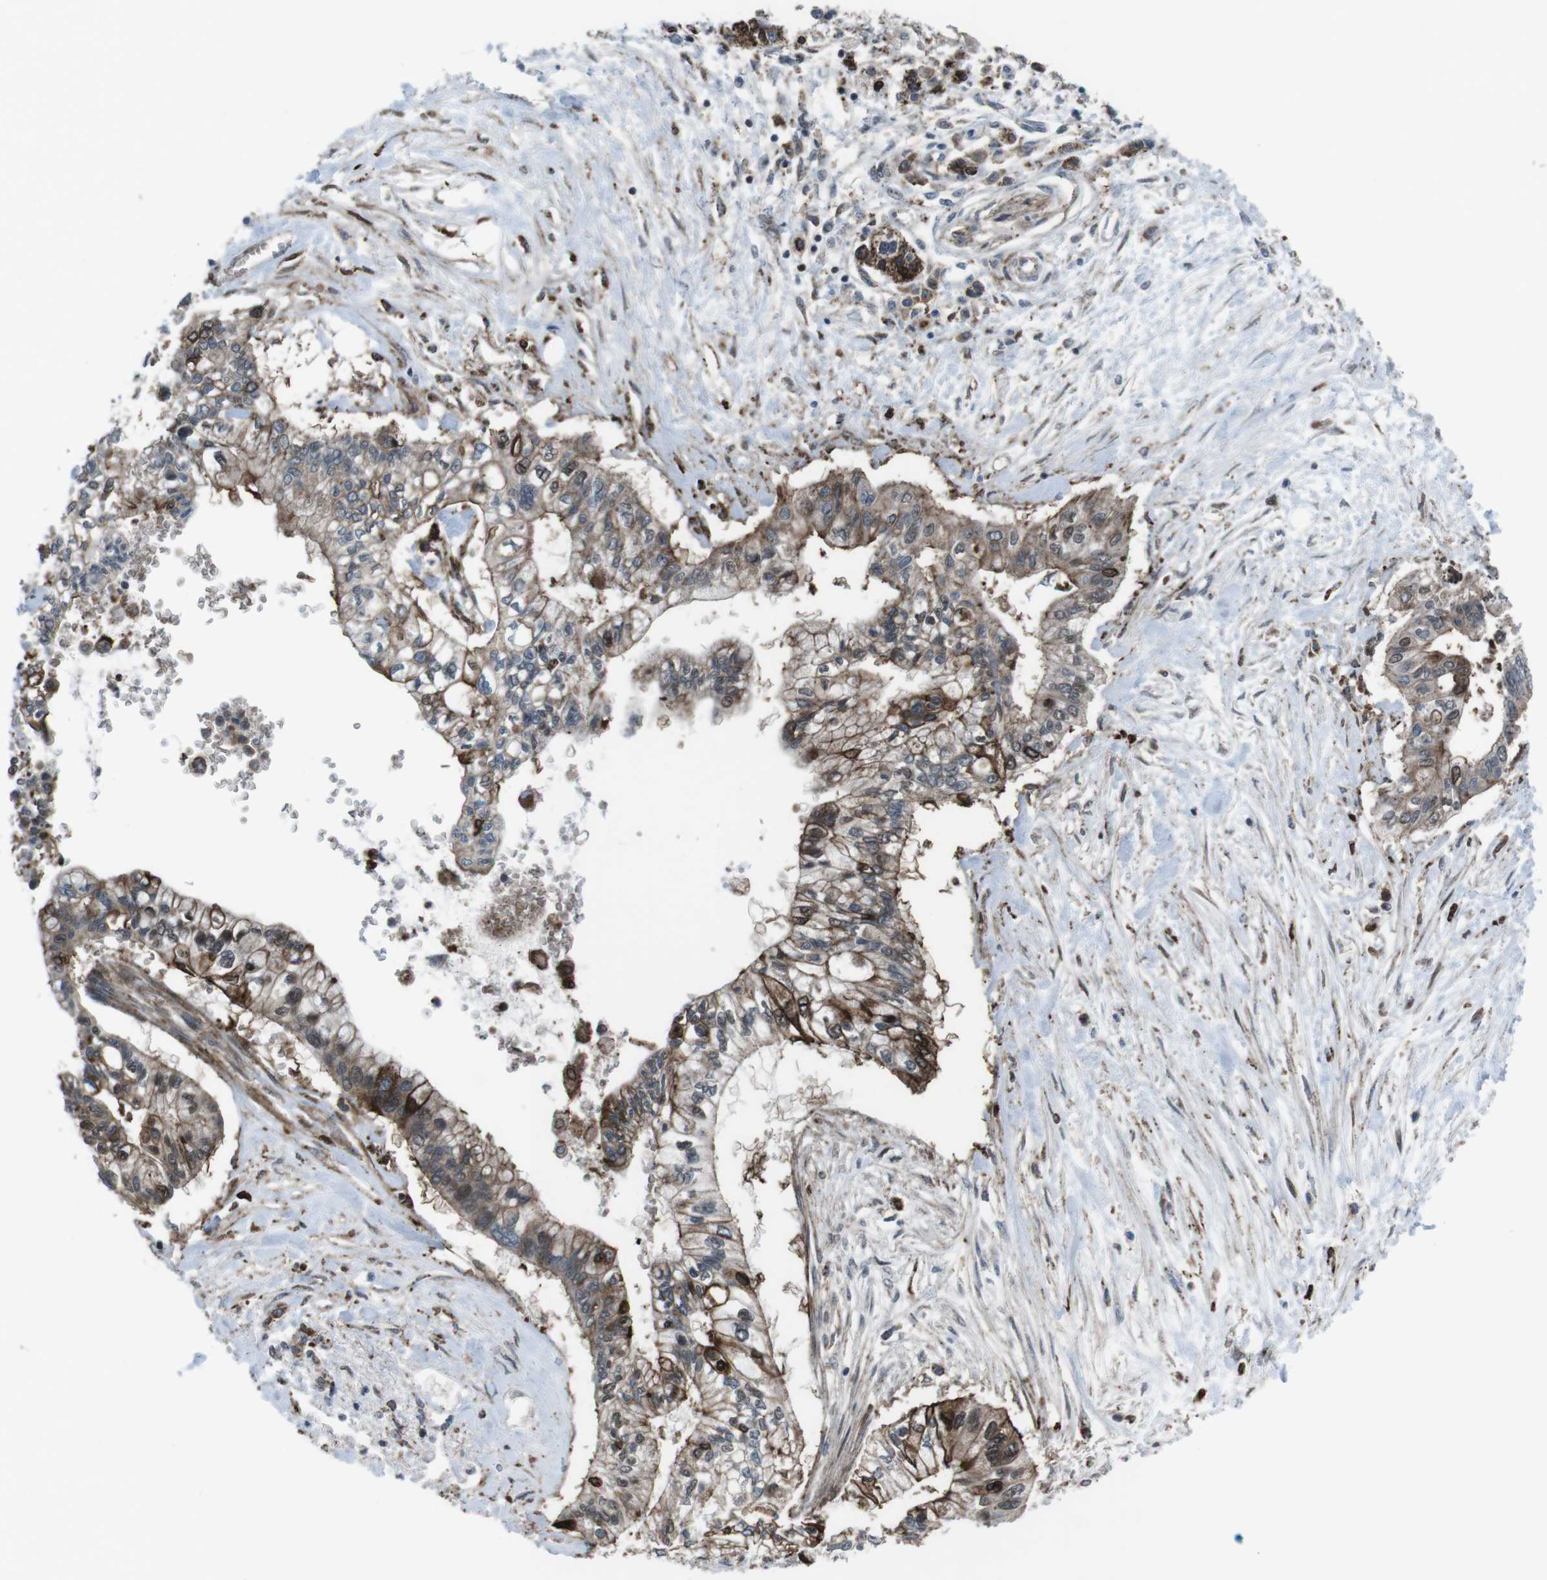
{"staining": {"intensity": "strong", "quantity": ">75%", "location": "cytoplasmic/membranous"}, "tissue": "pancreatic cancer", "cell_type": "Tumor cells", "image_type": "cancer", "snomed": [{"axis": "morphology", "description": "Adenocarcinoma, NOS"}, {"axis": "topography", "description": "Pancreas"}], "caption": "Pancreatic cancer stained with a protein marker demonstrates strong staining in tumor cells.", "gene": "GDF10", "patient": {"sex": "female", "age": 77}}